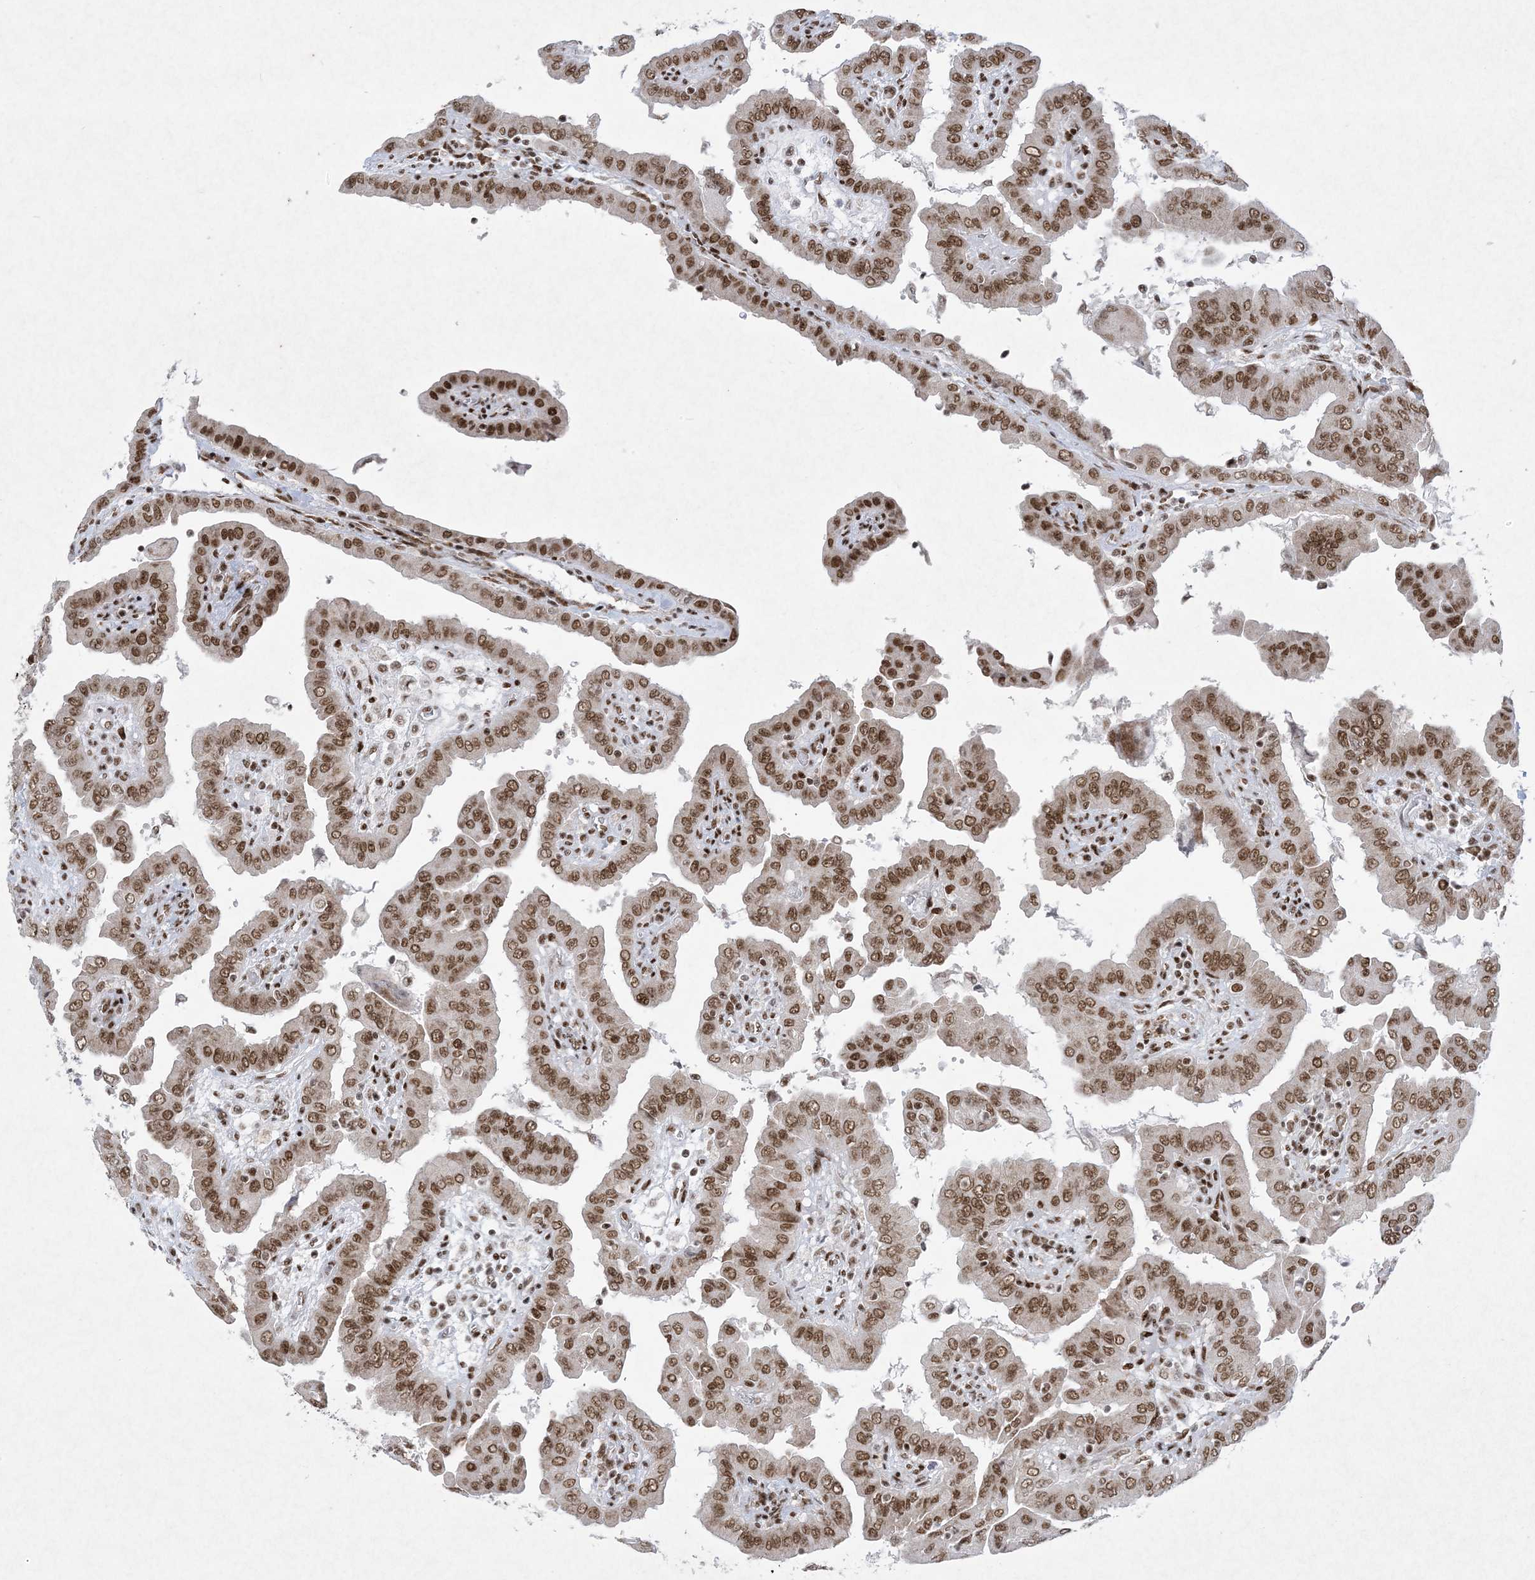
{"staining": {"intensity": "moderate", "quantity": ">75%", "location": "nuclear"}, "tissue": "thyroid cancer", "cell_type": "Tumor cells", "image_type": "cancer", "snomed": [{"axis": "morphology", "description": "Papillary adenocarcinoma, NOS"}, {"axis": "topography", "description": "Thyroid gland"}], "caption": "Protein analysis of papillary adenocarcinoma (thyroid) tissue demonstrates moderate nuclear staining in approximately >75% of tumor cells.", "gene": "PKNOX2", "patient": {"sex": "male", "age": 33}}